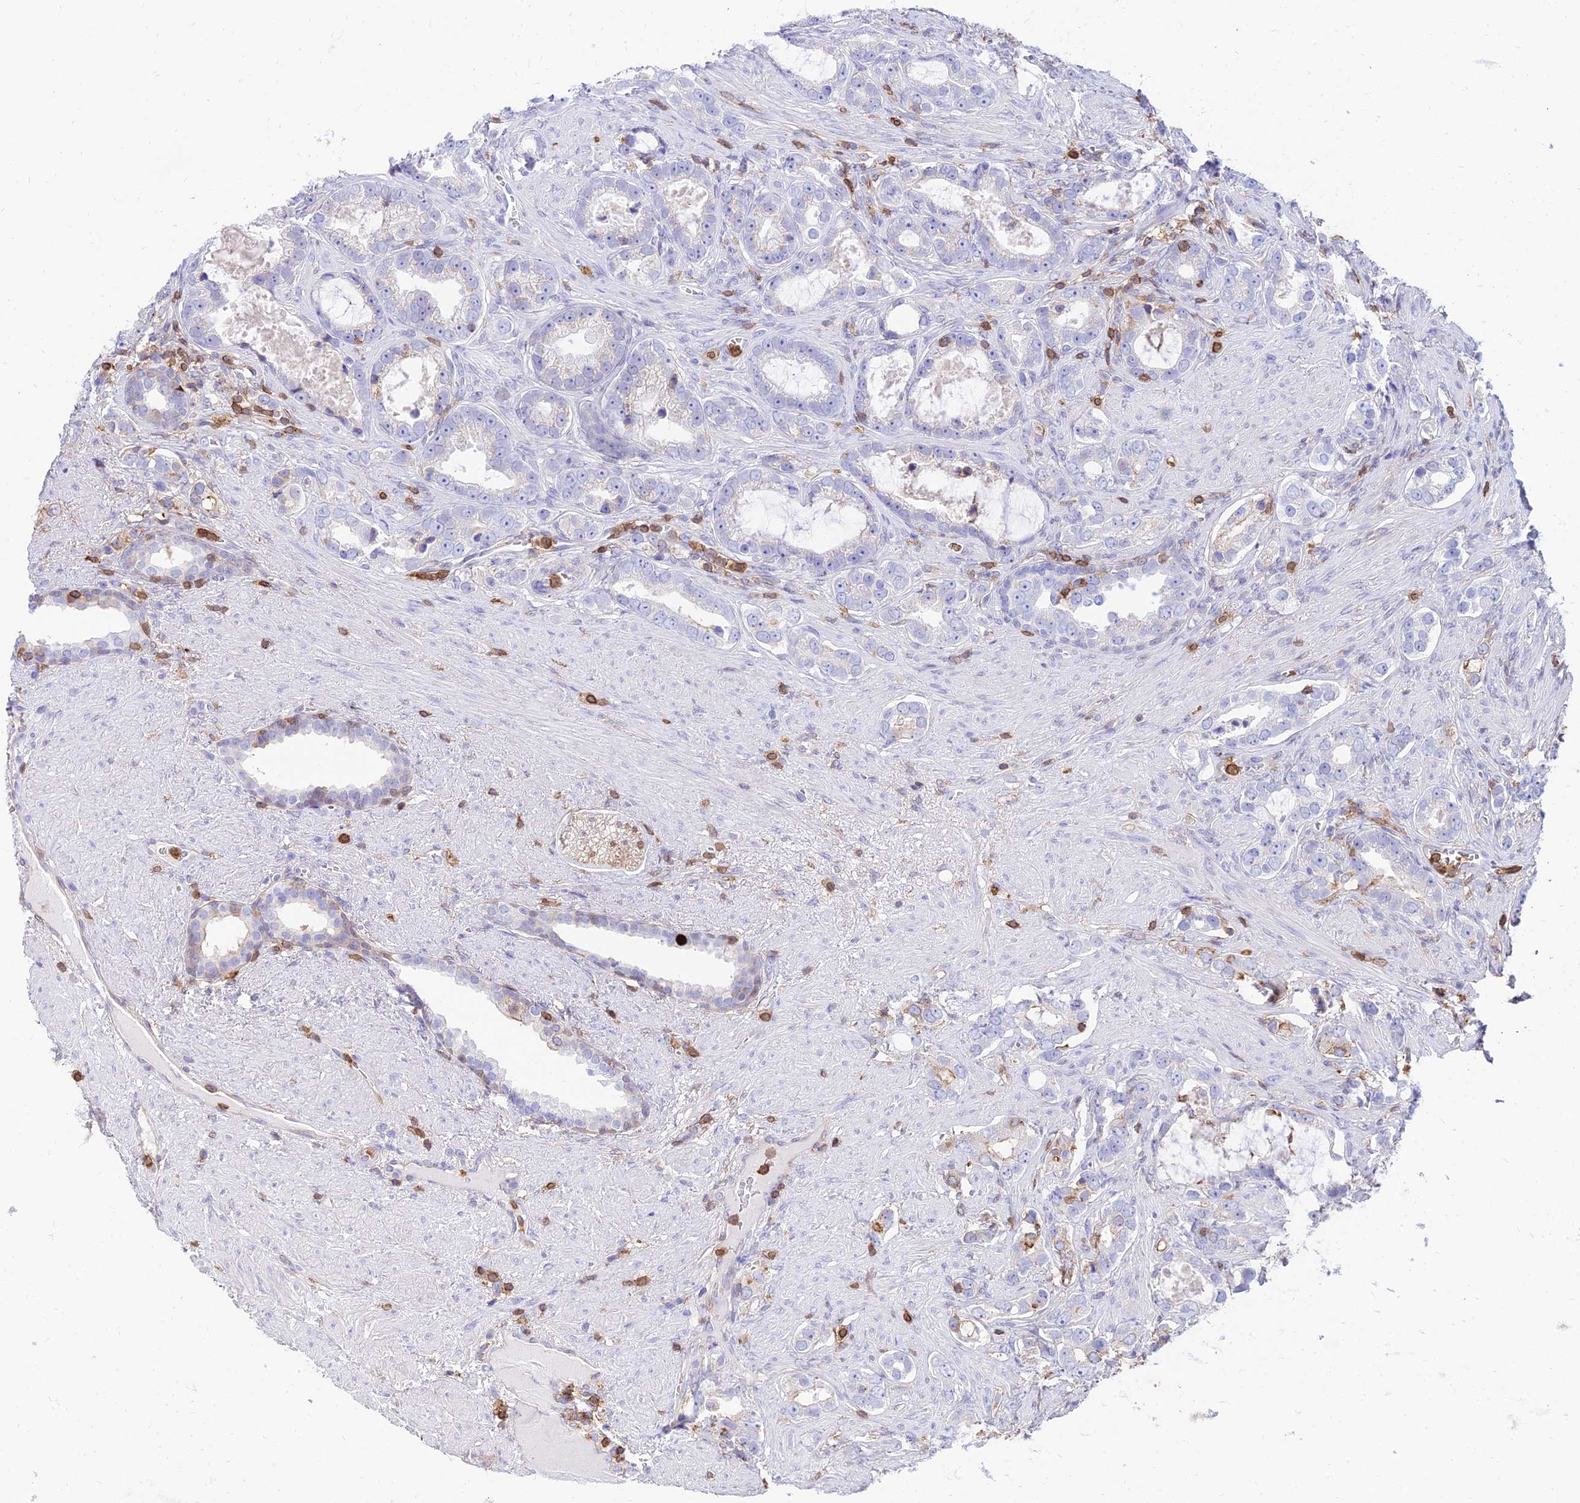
{"staining": {"intensity": "negative", "quantity": "none", "location": "none"}, "tissue": "prostate cancer", "cell_type": "Tumor cells", "image_type": "cancer", "snomed": [{"axis": "morphology", "description": "Adenocarcinoma, High grade"}, {"axis": "topography", "description": "Prostate"}], "caption": "Human prostate cancer (adenocarcinoma (high-grade)) stained for a protein using immunohistochemistry (IHC) exhibits no staining in tumor cells.", "gene": "SREK1IP1", "patient": {"sex": "male", "age": 67}}